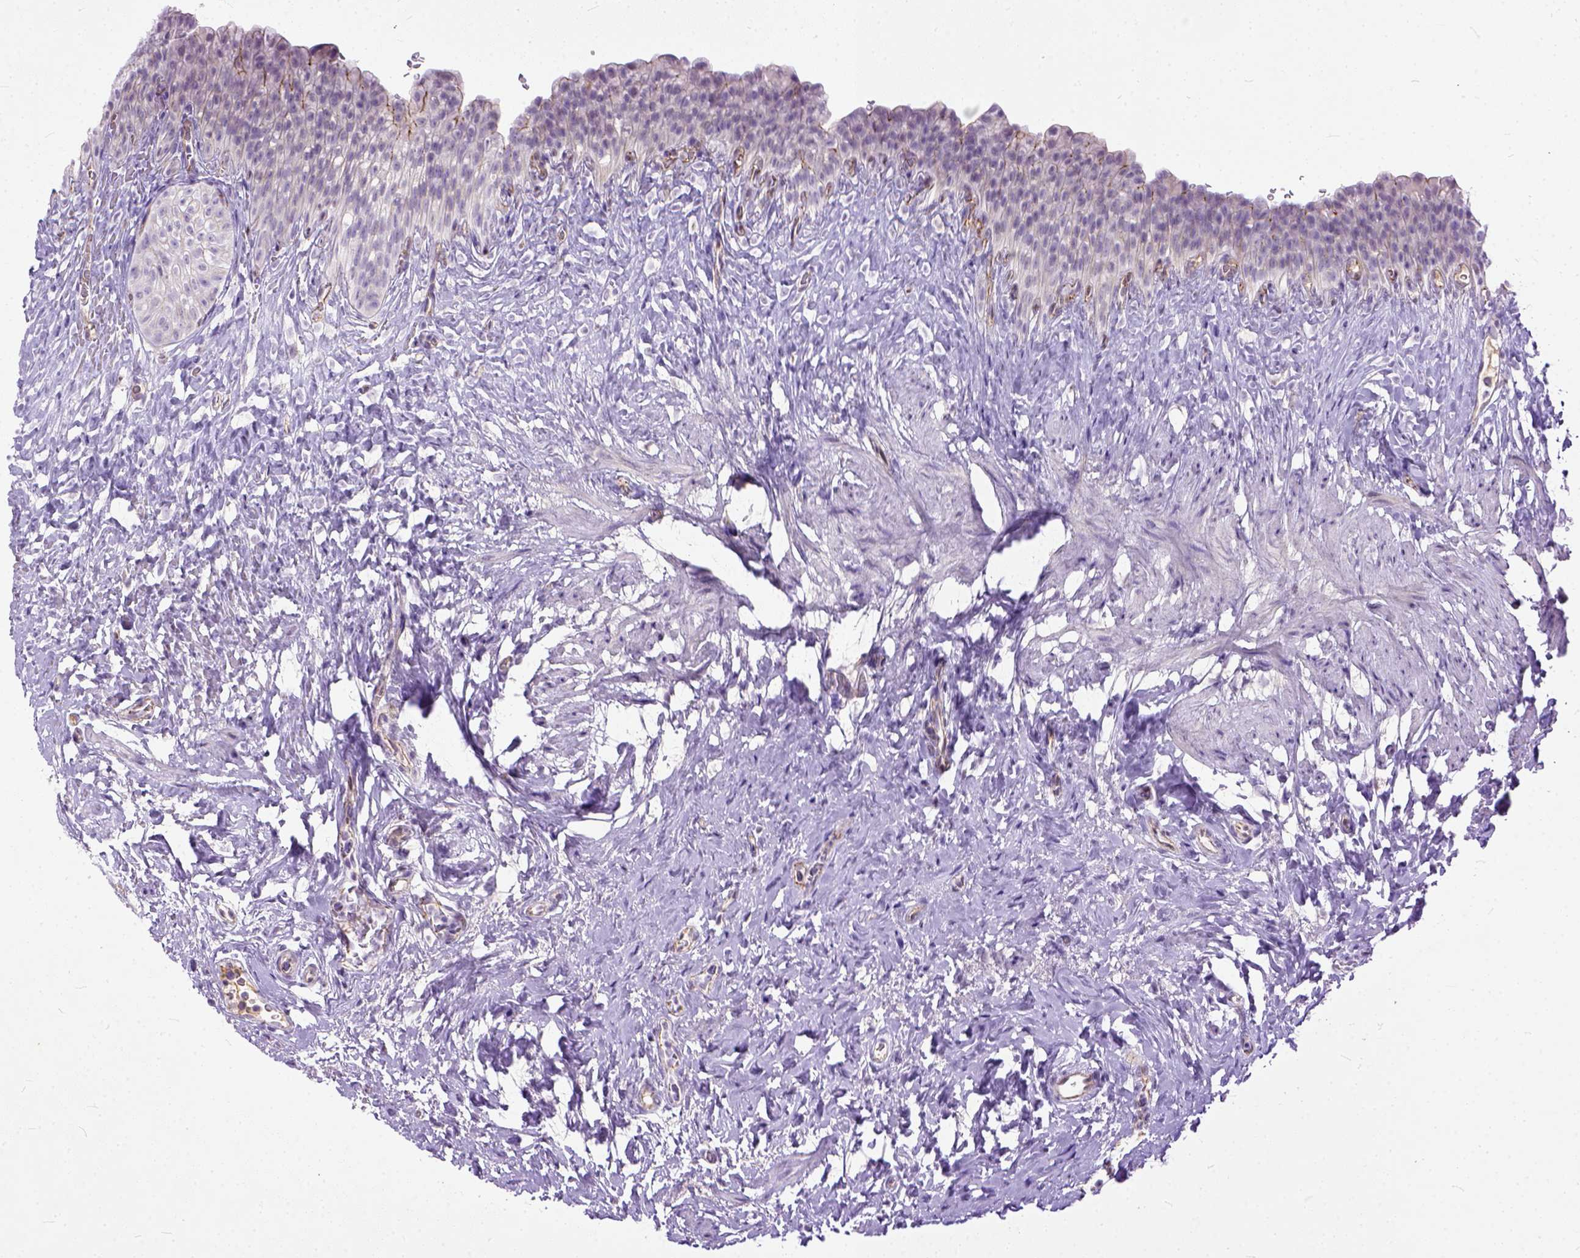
{"staining": {"intensity": "moderate", "quantity": "<25%", "location": "cytoplasmic/membranous"}, "tissue": "urinary bladder", "cell_type": "Urothelial cells", "image_type": "normal", "snomed": [{"axis": "morphology", "description": "Normal tissue, NOS"}, {"axis": "topography", "description": "Urinary bladder"}, {"axis": "topography", "description": "Prostate"}], "caption": "Immunohistochemical staining of benign urinary bladder shows <25% levels of moderate cytoplasmic/membranous protein staining in about <25% of urothelial cells.", "gene": "ADGRF1", "patient": {"sex": "male", "age": 76}}